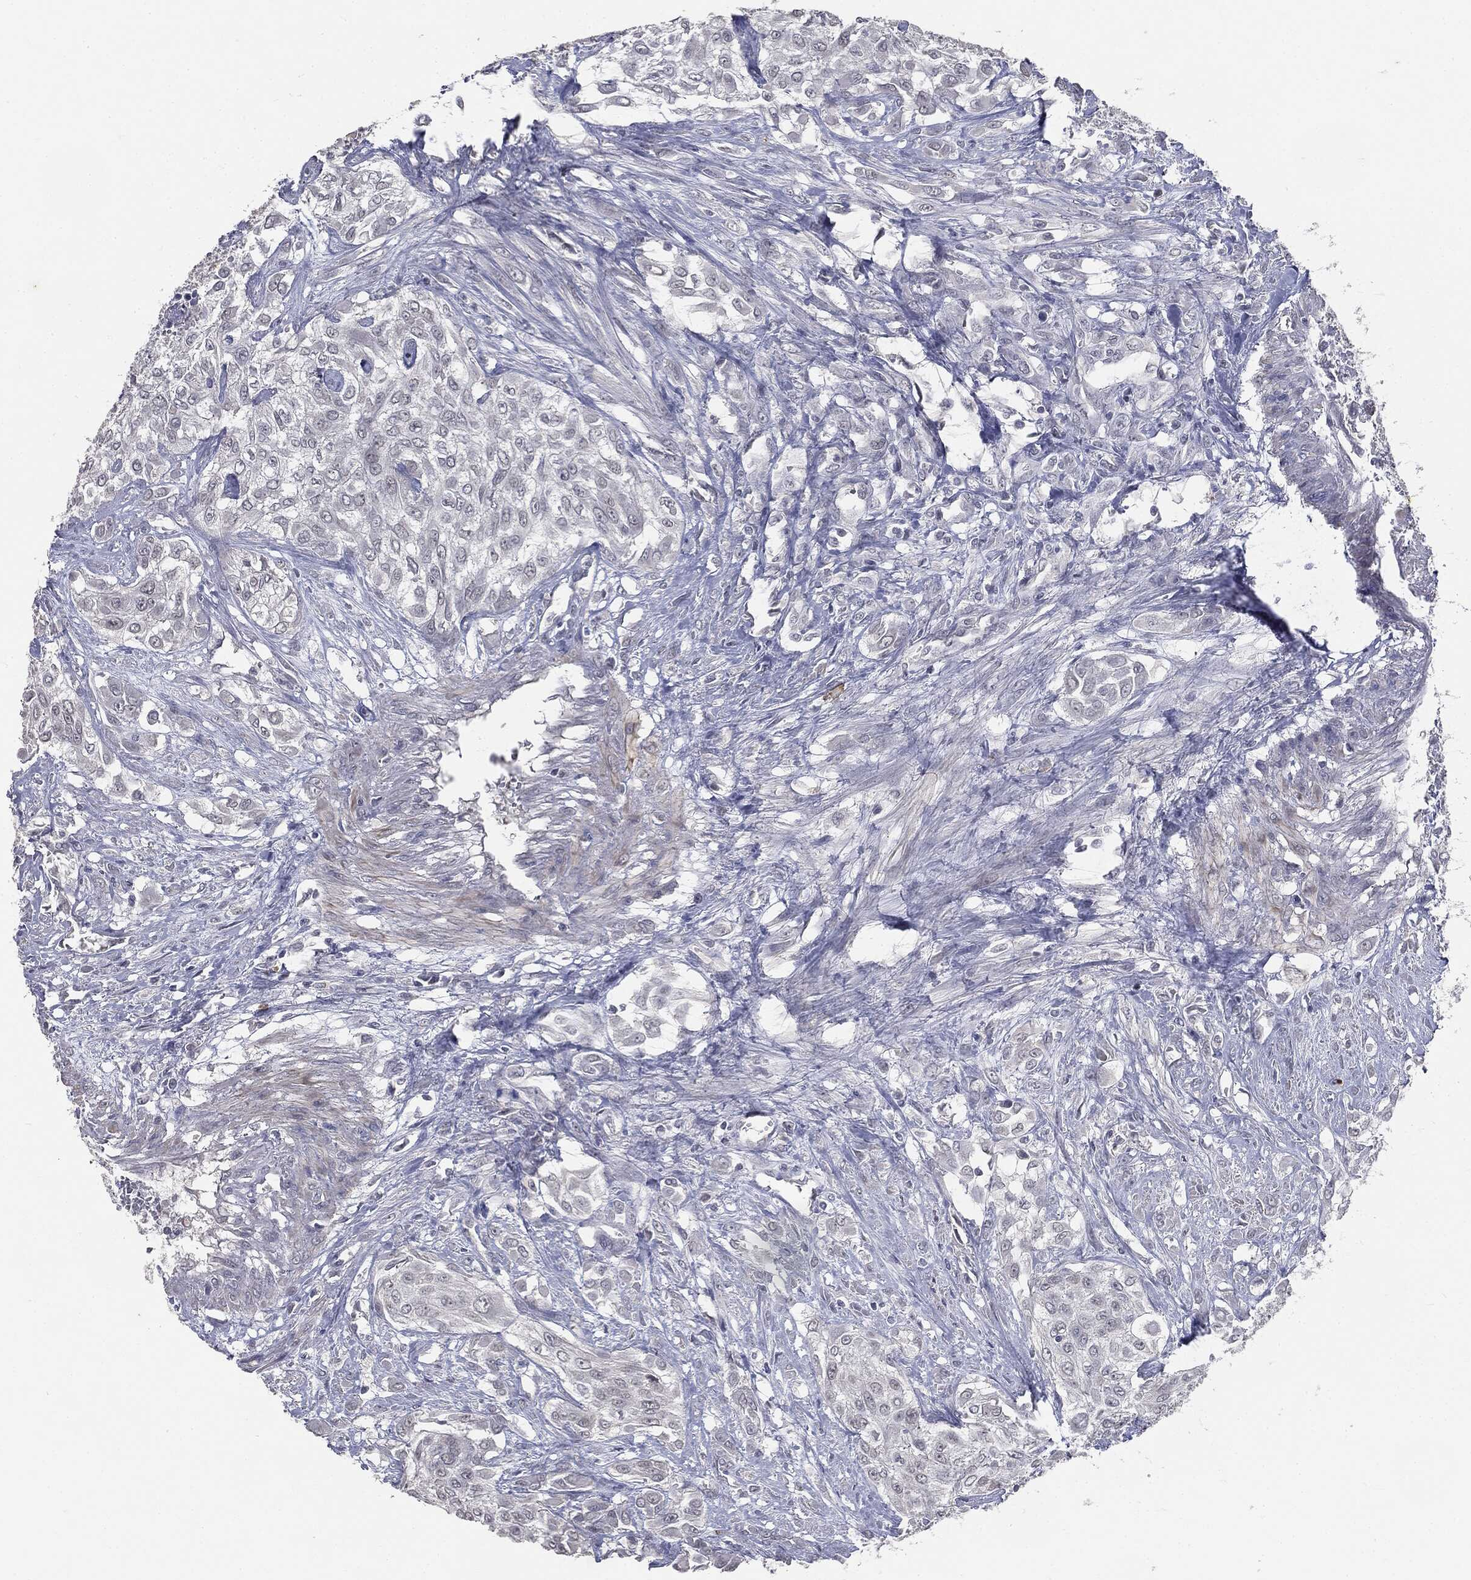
{"staining": {"intensity": "negative", "quantity": "none", "location": "none"}, "tissue": "urothelial cancer", "cell_type": "Tumor cells", "image_type": "cancer", "snomed": [{"axis": "morphology", "description": "Urothelial carcinoma, High grade"}, {"axis": "topography", "description": "Urinary bladder"}], "caption": "Immunohistochemical staining of human urothelial carcinoma (high-grade) reveals no significant positivity in tumor cells.", "gene": "SLC2A2", "patient": {"sex": "male", "age": 57}}